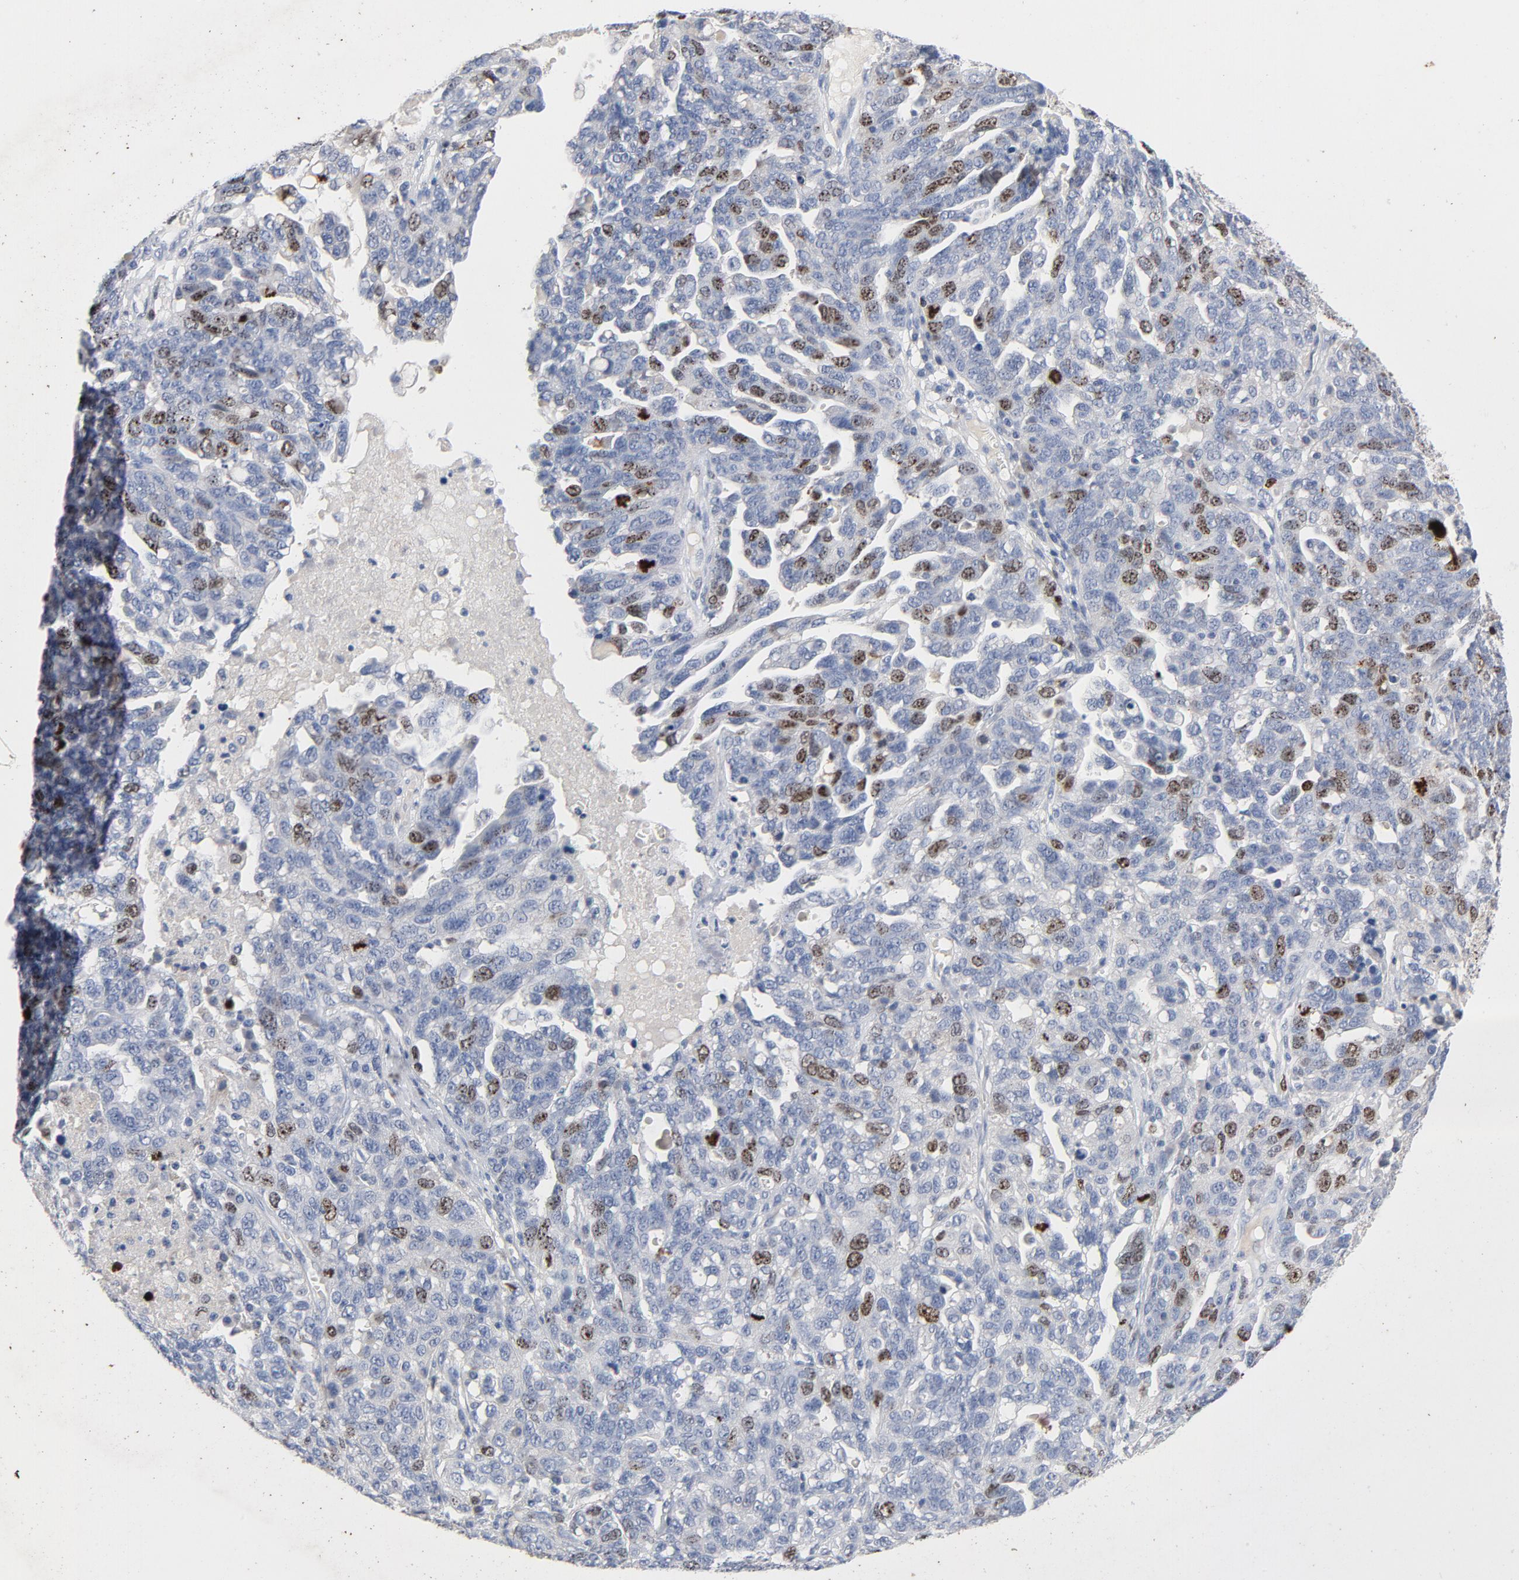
{"staining": {"intensity": "moderate", "quantity": "<25%", "location": "nuclear"}, "tissue": "ovarian cancer", "cell_type": "Tumor cells", "image_type": "cancer", "snomed": [{"axis": "morphology", "description": "Cystadenocarcinoma, serous, NOS"}, {"axis": "topography", "description": "Ovary"}], "caption": "Approximately <25% of tumor cells in human serous cystadenocarcinoma (ovarian) exhibit moderate nuclear protein positivity as visualized by brown immunohistochemical staining.", "gene": "BIRC5", "patient": {"sex": "female", "age": 71}}